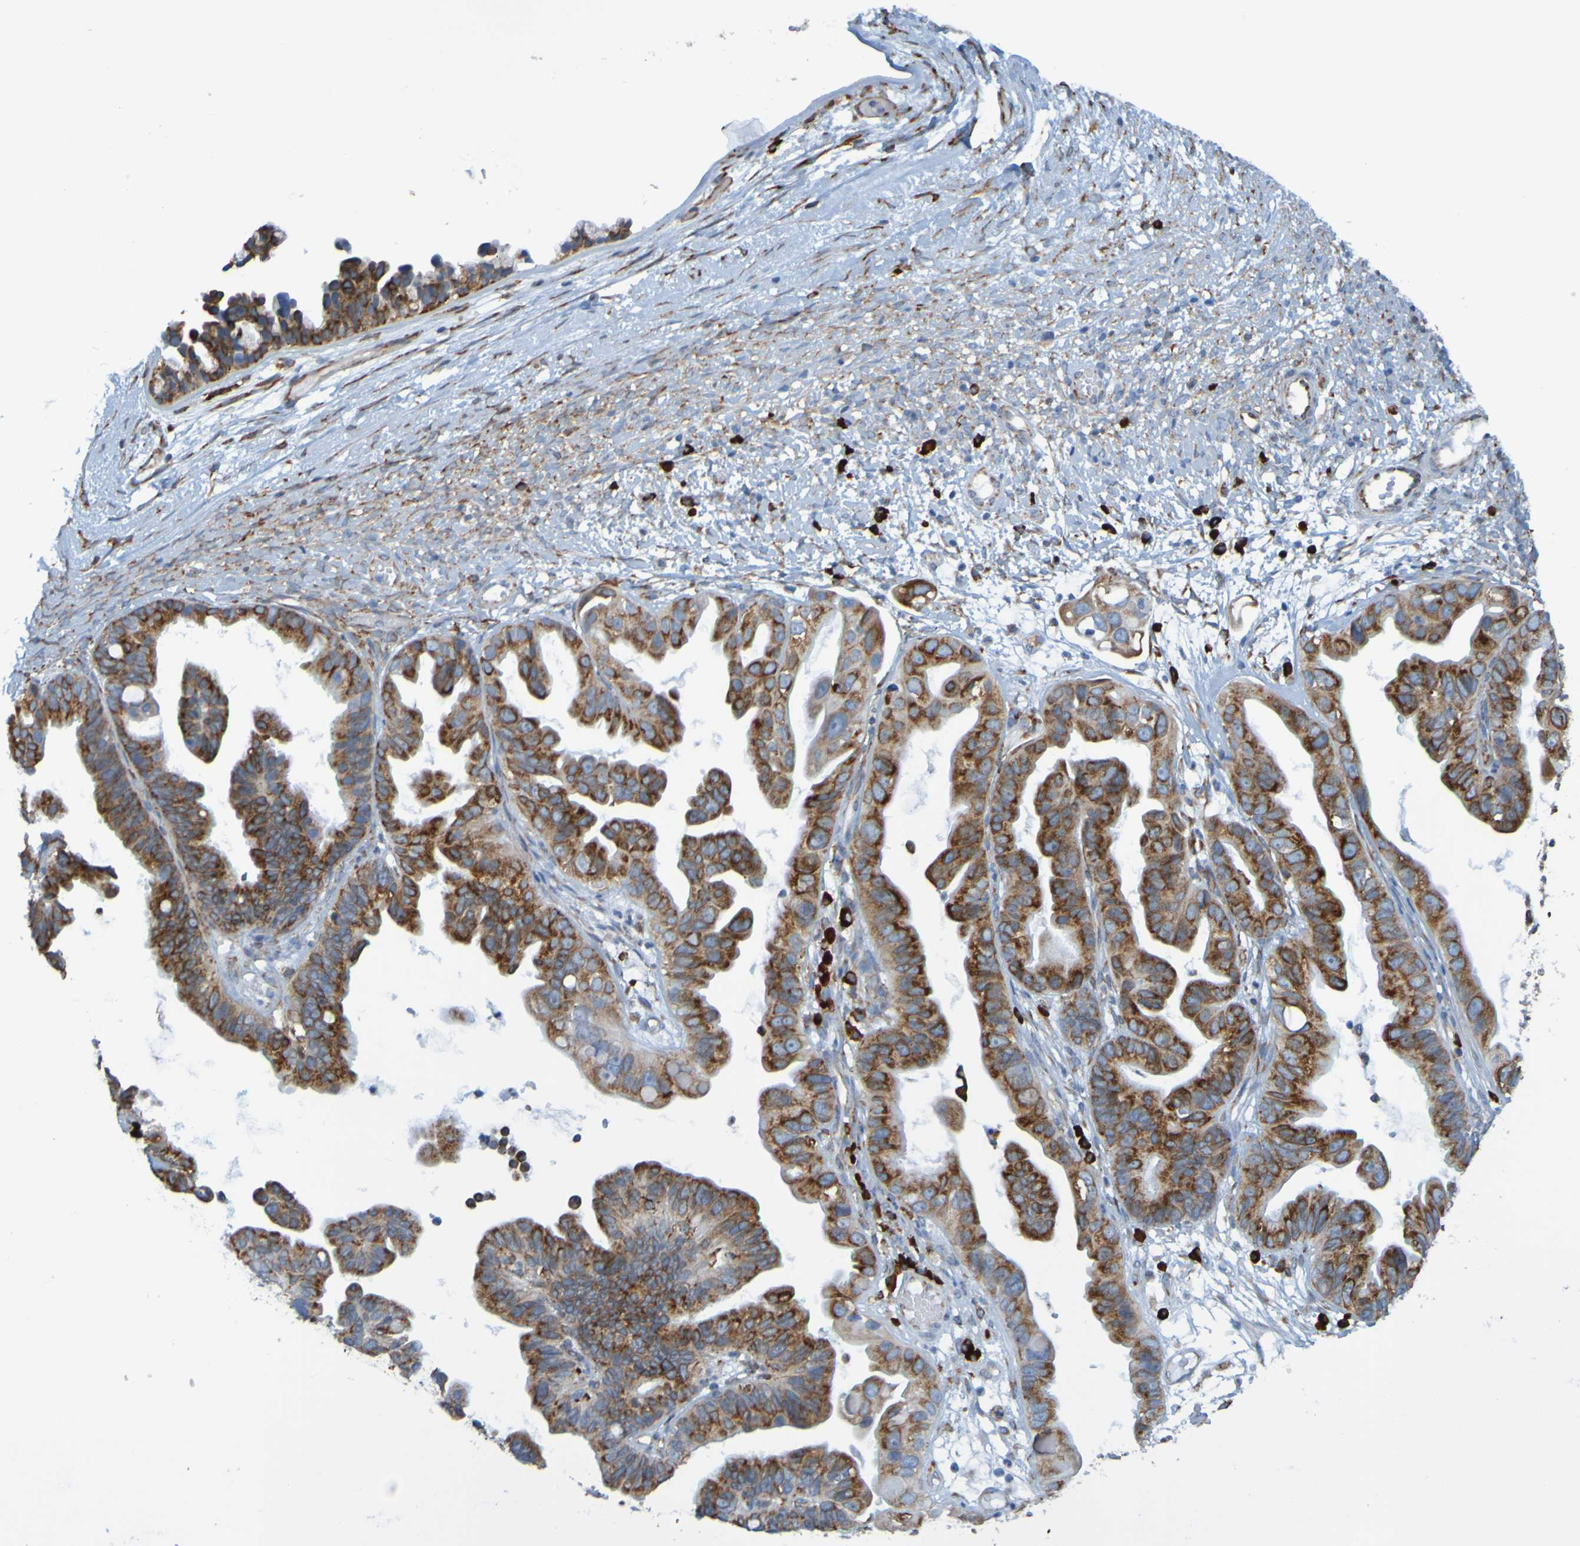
{"staining": {"intensity": "moderate", "quantity": ">75%", "location": "cytoplasmic/membranous"}, "tissue": "ovarian cancer", "cell_type": "Tumor cells", "image_type": "cancer", "snomed": [{"axis": "morphology", "description": "Cystadenocarcinoma, serous, NOS"}, {"axis": "topography", "description": "Ovary"}], "caption": "Immunohistochemical staining of ovarian serous cystadenocarcinoma reveals medium levels of moderate cytoplasmic/membranous protein positivity in about >75% of tumor cells.", "gene": "SSR1", "patient": {"sex": "female", "age": 56}}